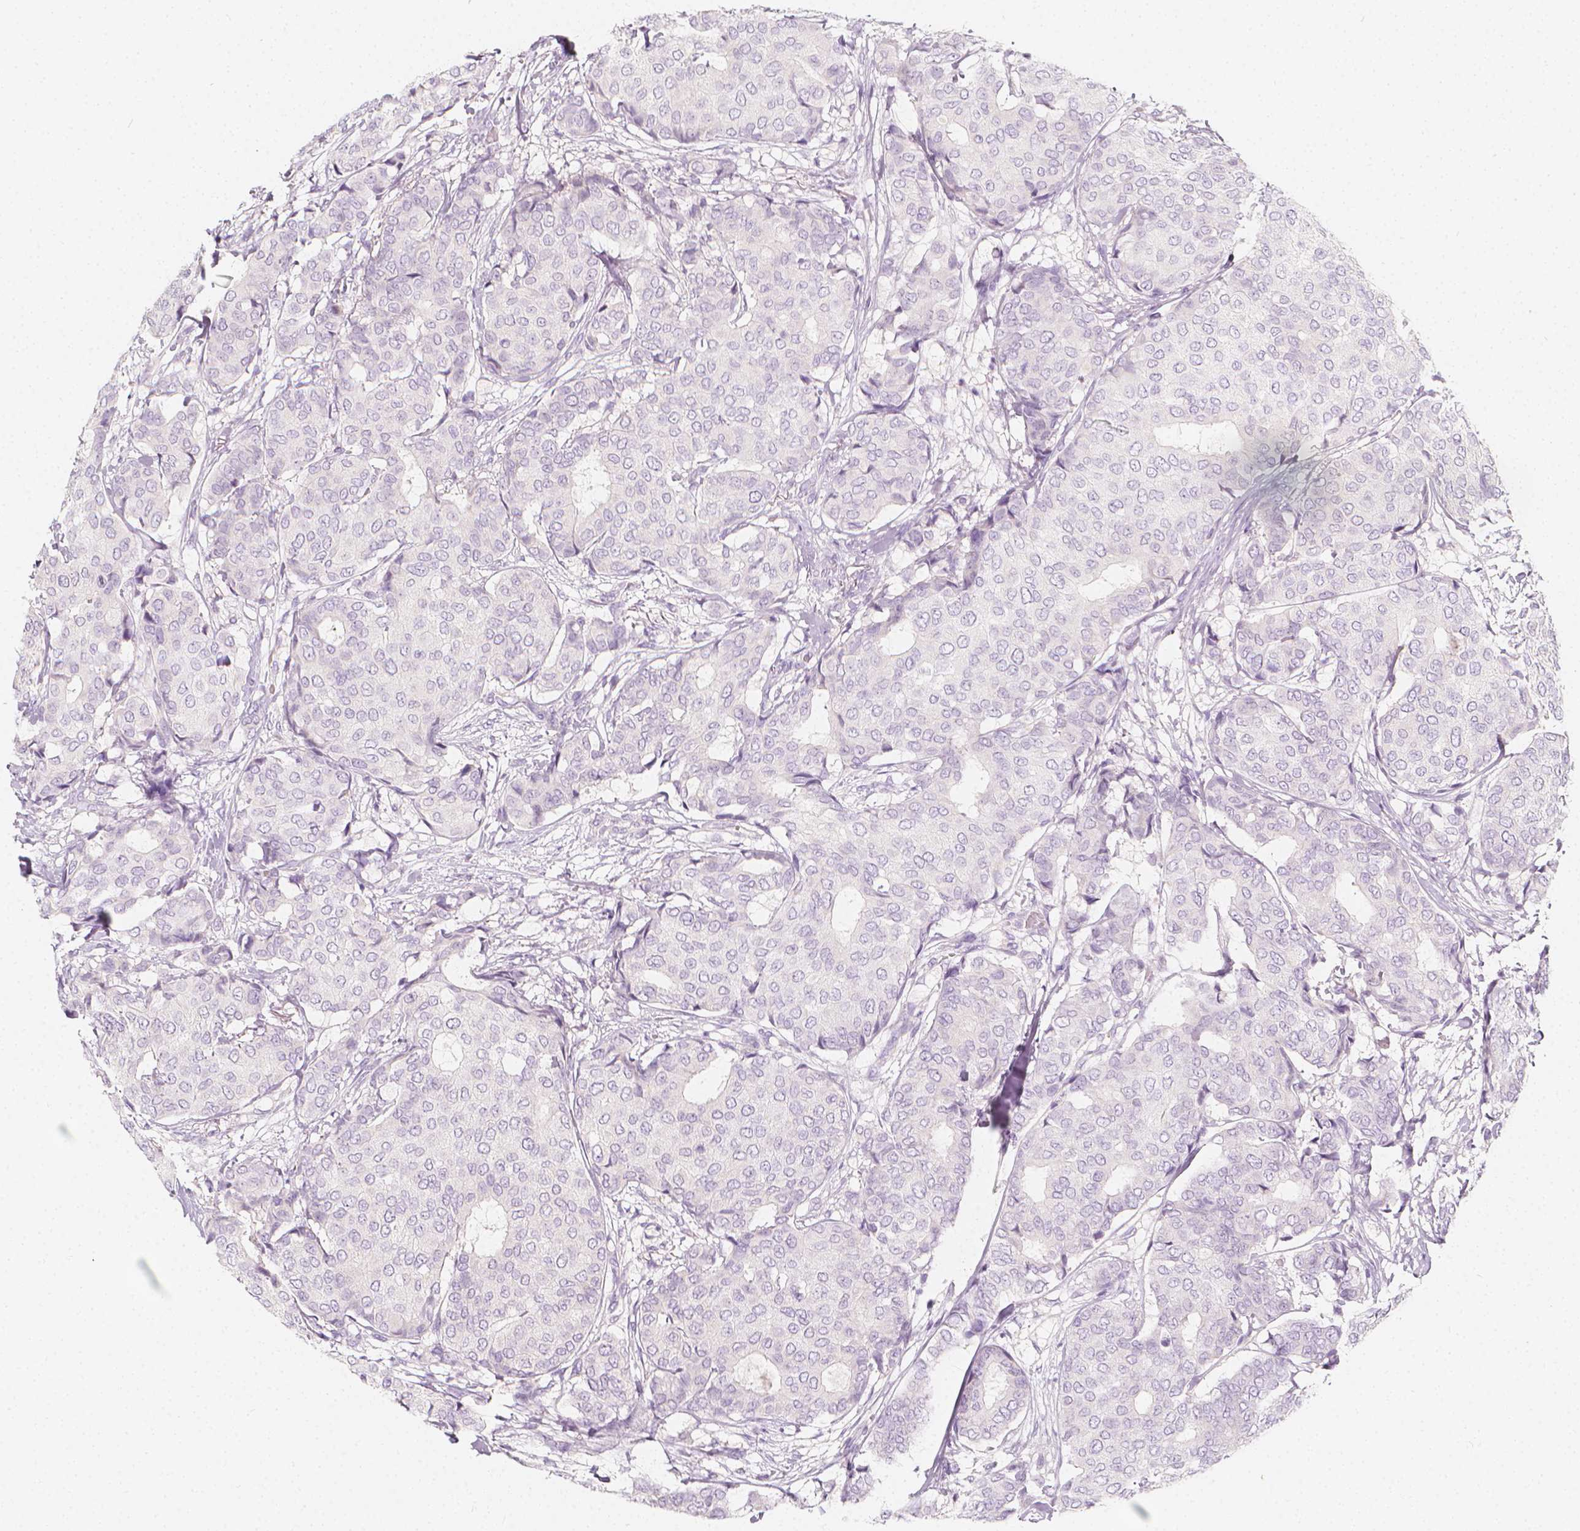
{"staining": {"intensity": "negative", "quantity": "none", "location": "none"}, "tissue": "breast cancer", "cell_type": "Tumor cells", "image_type": "cancer", "snomed": [{"axis": "morphology", "description": "Duct carcinoma"}, {"axis": "topography", "description": "Breast"}], "caption": "High magnification brightfield microscopy of breast cancer (infiltrating ductal carcinoma) stained with DAB (3,3'-diaminobenzidine) (brown) and counterstained with hematoxylin (blue): tumor cells show no significant expression. (Brightfield microscopy of DAB (3,3'-diaminobenzidine) immunohistochemistry (IHC) at high magnification).", "gene": "RBFOX1", "patient": {"sex": "female", "age": 75}}